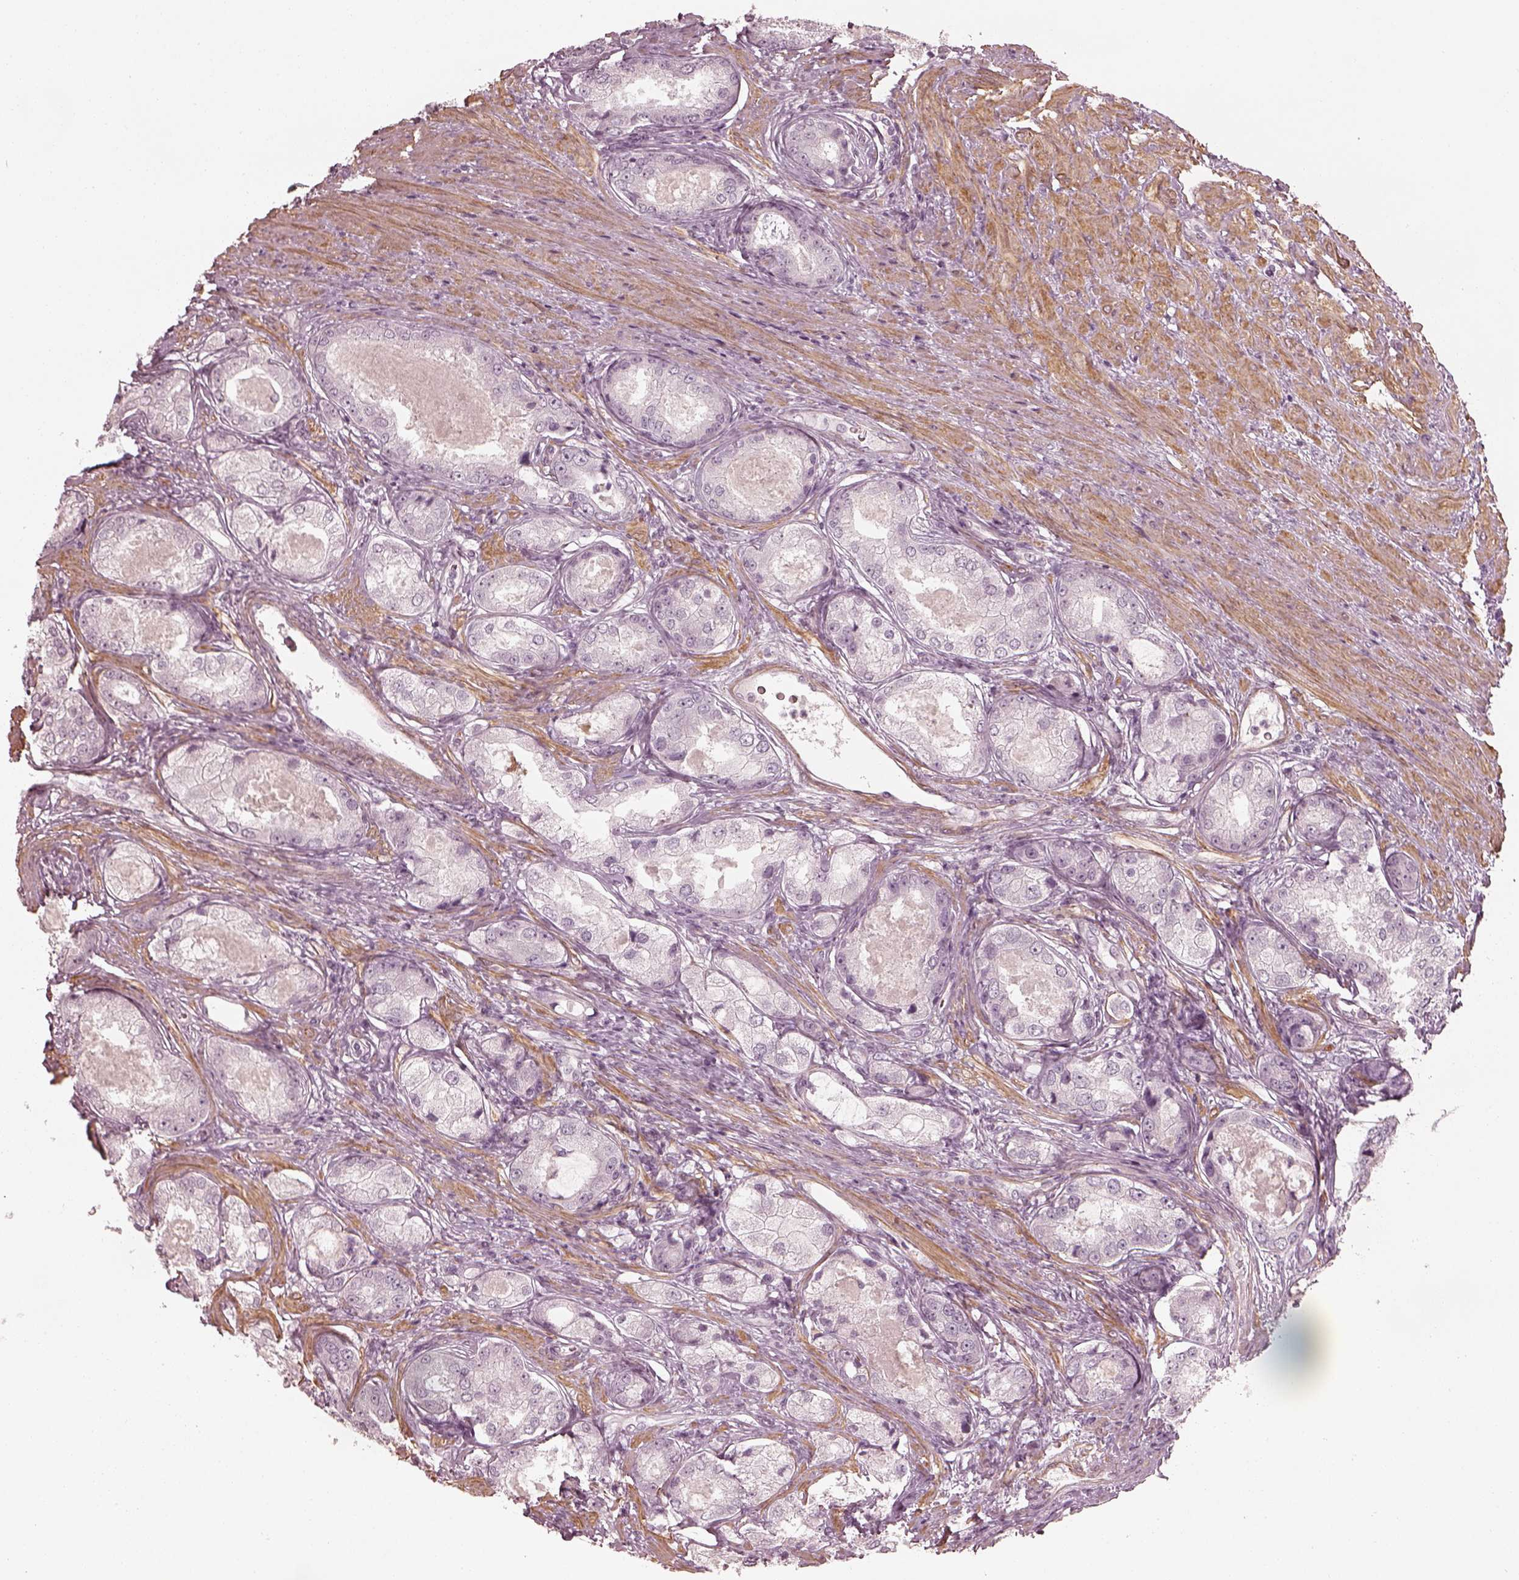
{"staining": {"intensity": "negative", "quantity": "none", "location": "none"}, "tissue": "prostate cancer", "cell_type": "Tumor cells", "image_type": "cancer", "snomed": [{"axis": "morphology", "description": "Adenocarcinoma, Low grade"}, {"axis": "topography", "description": "Prostate"}], "caption": "Human prostate cancer (adenocarcinoma (low-grade)) stained for a protein using immunohistochemistry (IHC) shows no expression in tumor cells.", "gene": "PRLHR", "patient": {"sex": "male", "age": 68}}